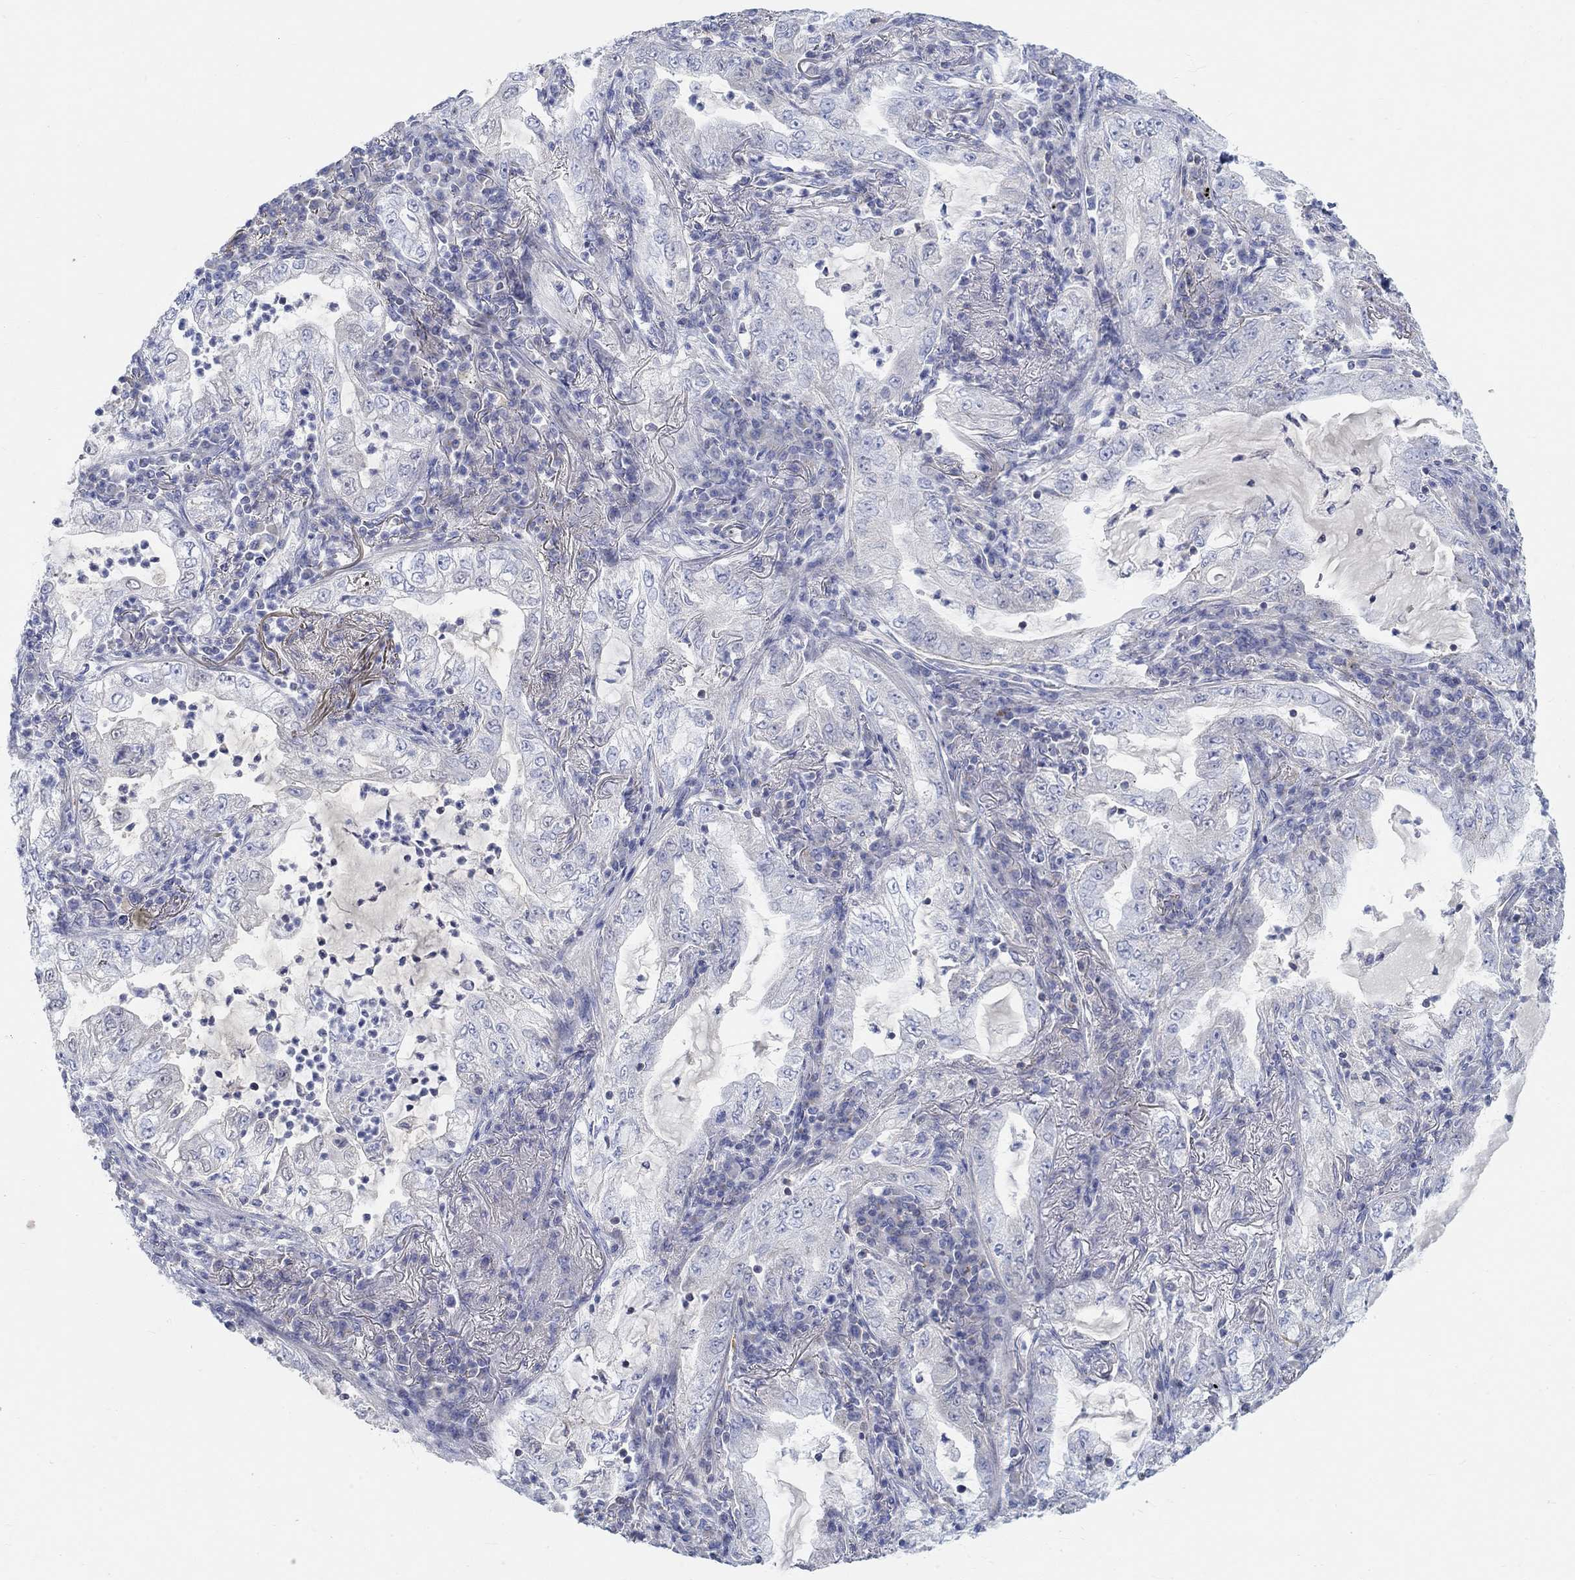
{"staining": {"intensity": "negative", "quantity": "none", "location": "none"}, "tissue": "lung cancer", "cell_type": "Tumor cells", "image_type": "cancer", "snomed": [{"axis": "morphology", "description": "Adenocarcinoma, NOS"}, {"axis": "topography", "description": "Lung"}], "caption": "Tumor cells show no significant protein positivity in lung cancer (adenocarcinoma).", "gene": "NAV3", "patient": {"sex": "female", "age": 73}}